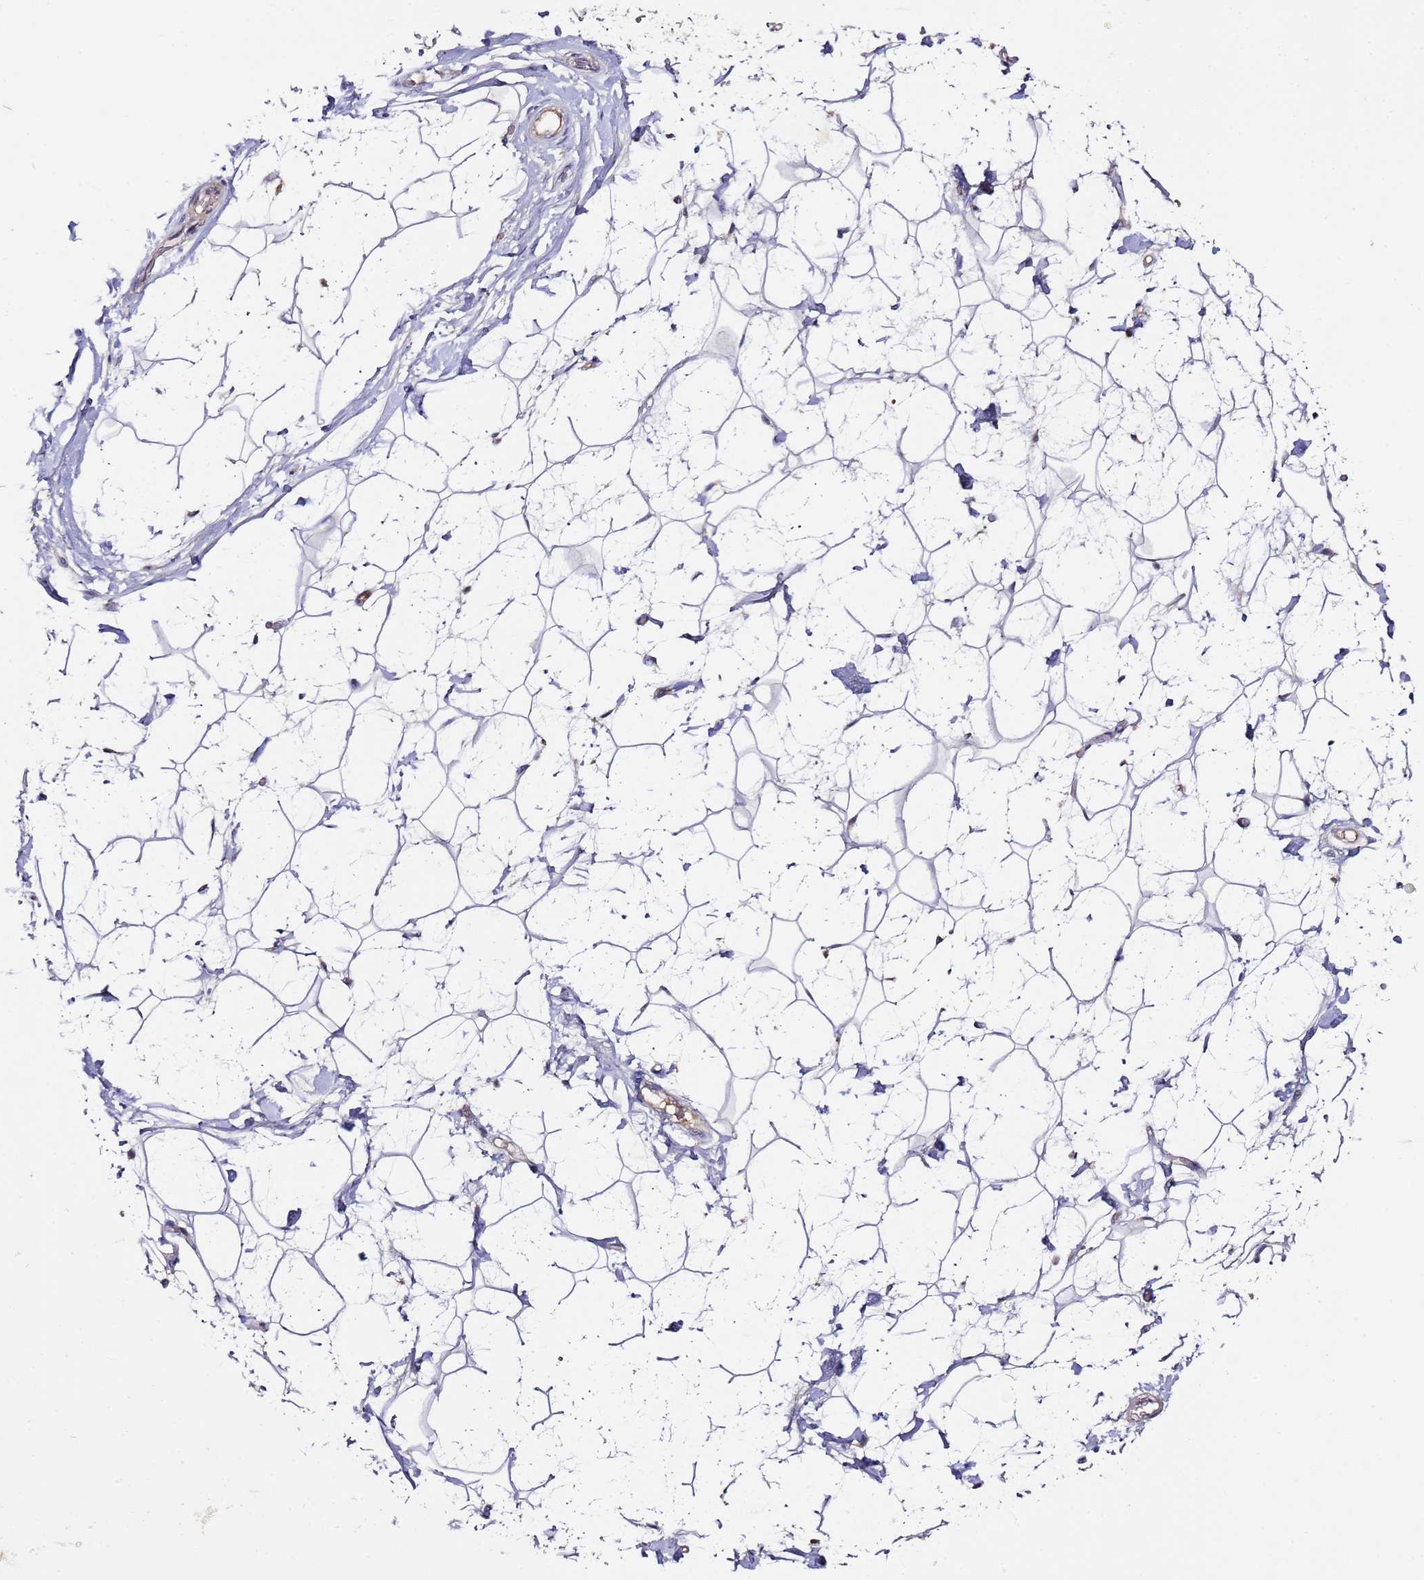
{"staining": {"intensity": "negative", "quantity": "none", "location": "none"}, "tissue": "adipose tissue", "cell_type": "Adipocytes", "image_type": "normal", "snomed": [{"axis": "morphology", "description": "Normal tissue, NOS"}, {"axis": "topography", "description": "Breast"}], "caption": "A high-resolution micrograph shows immunohistochemistry staining of normal adipose tissue, which displays no significant positivity in adipocytes. The staining is performed using DAB (3,3'-diaminobenzidine) brown chromogen with nuclei counter-stained in using hematoxylin.", "gene": "OR2B11", "patient": {"sex": "female", "age": 26}}